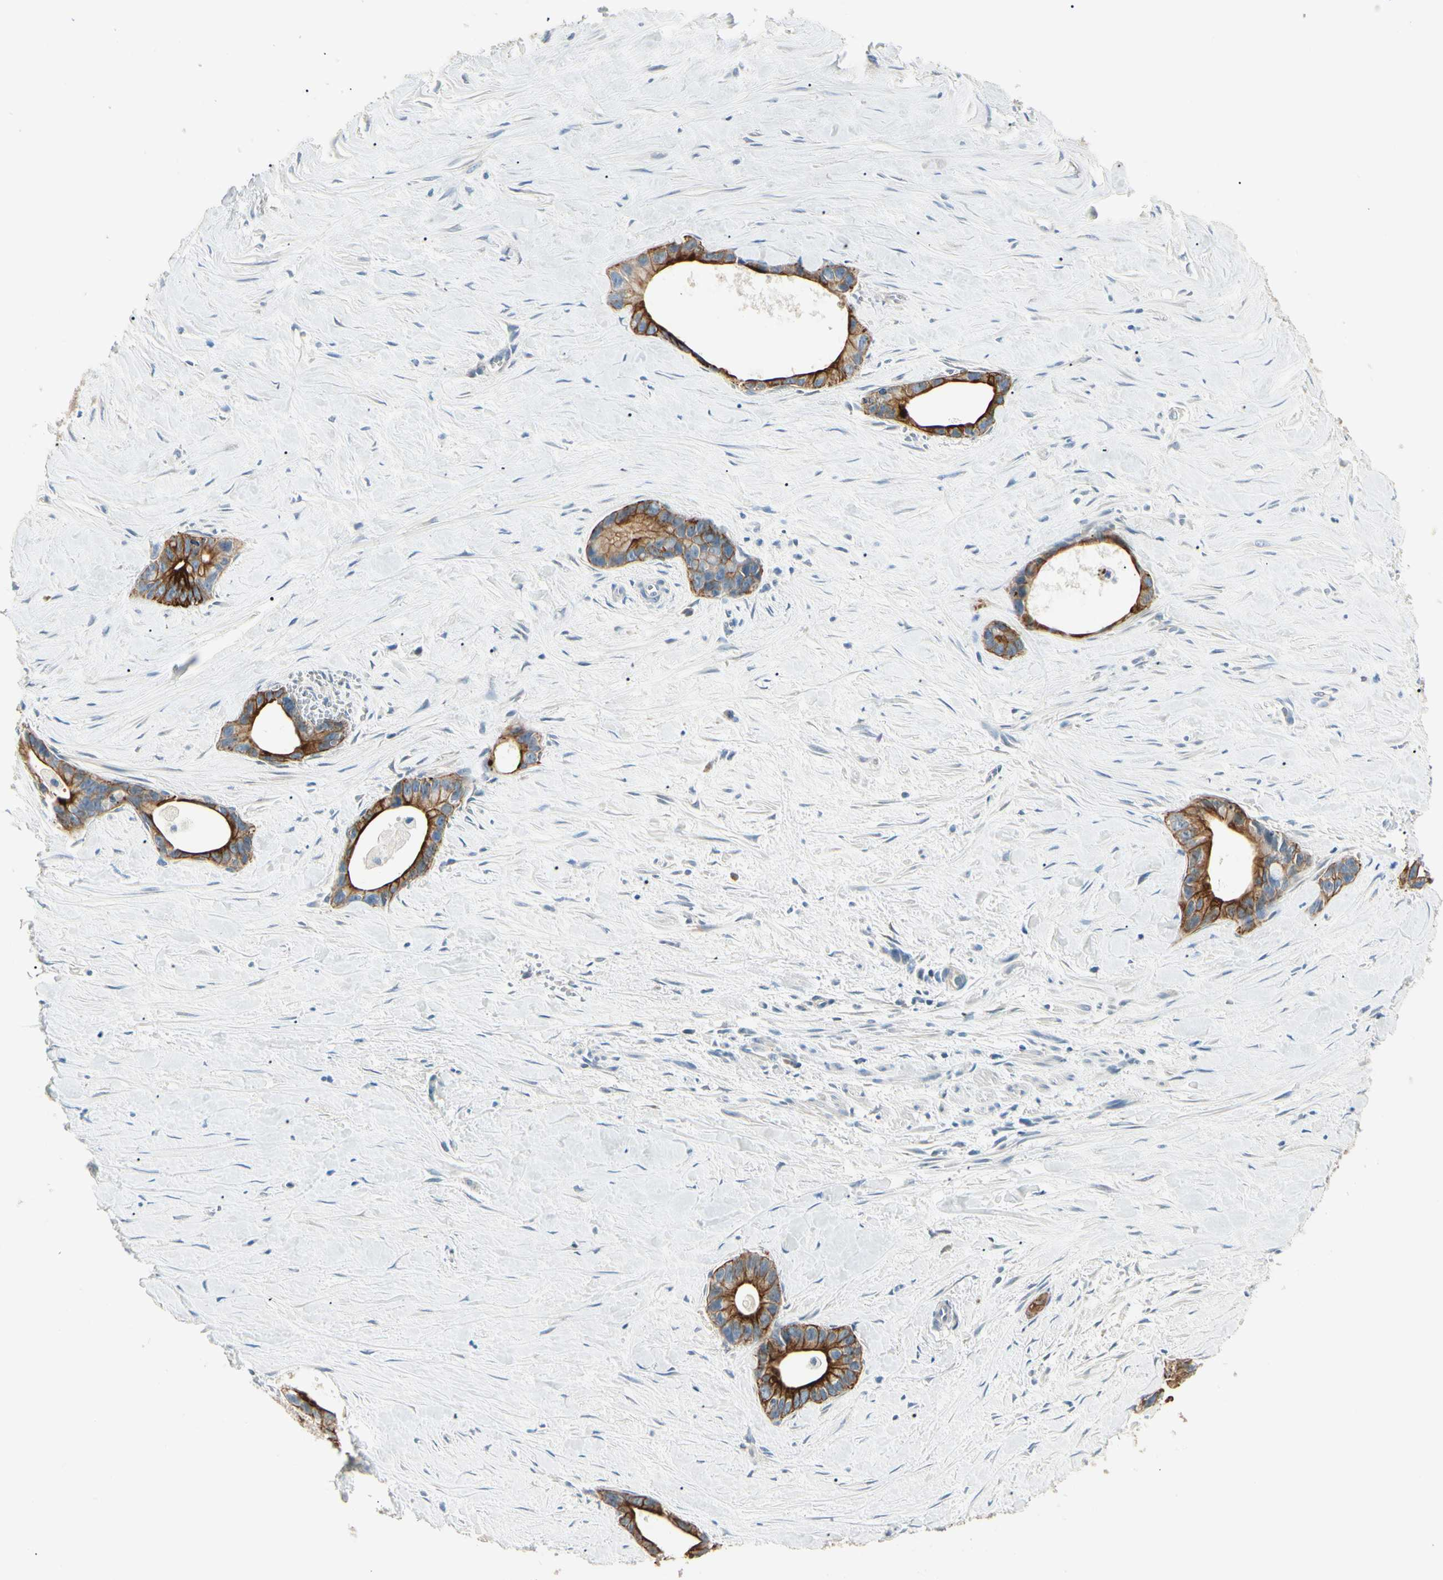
{"staining": {"intensity": "strong", "quantity": ">75%", "location": "cytoplasmic/membranous"}, "tissue": "liver cancer", "cell_type": "Tumor cells", "image_type": "cancer", "snomed": [{"axis": "morphology", "description": "Cholangiocarcinoma"}, {"axis": "topography", "description": "Liver"}], "caption": "Brown immunohistochemical staining in cholangiocarcinoma (liver) shows strong cytoplasmic/membranous positivity in approximately >75% of tumor cells.", "gene": "DUSP12", "patient": {"sex": "female", "age": 55}}